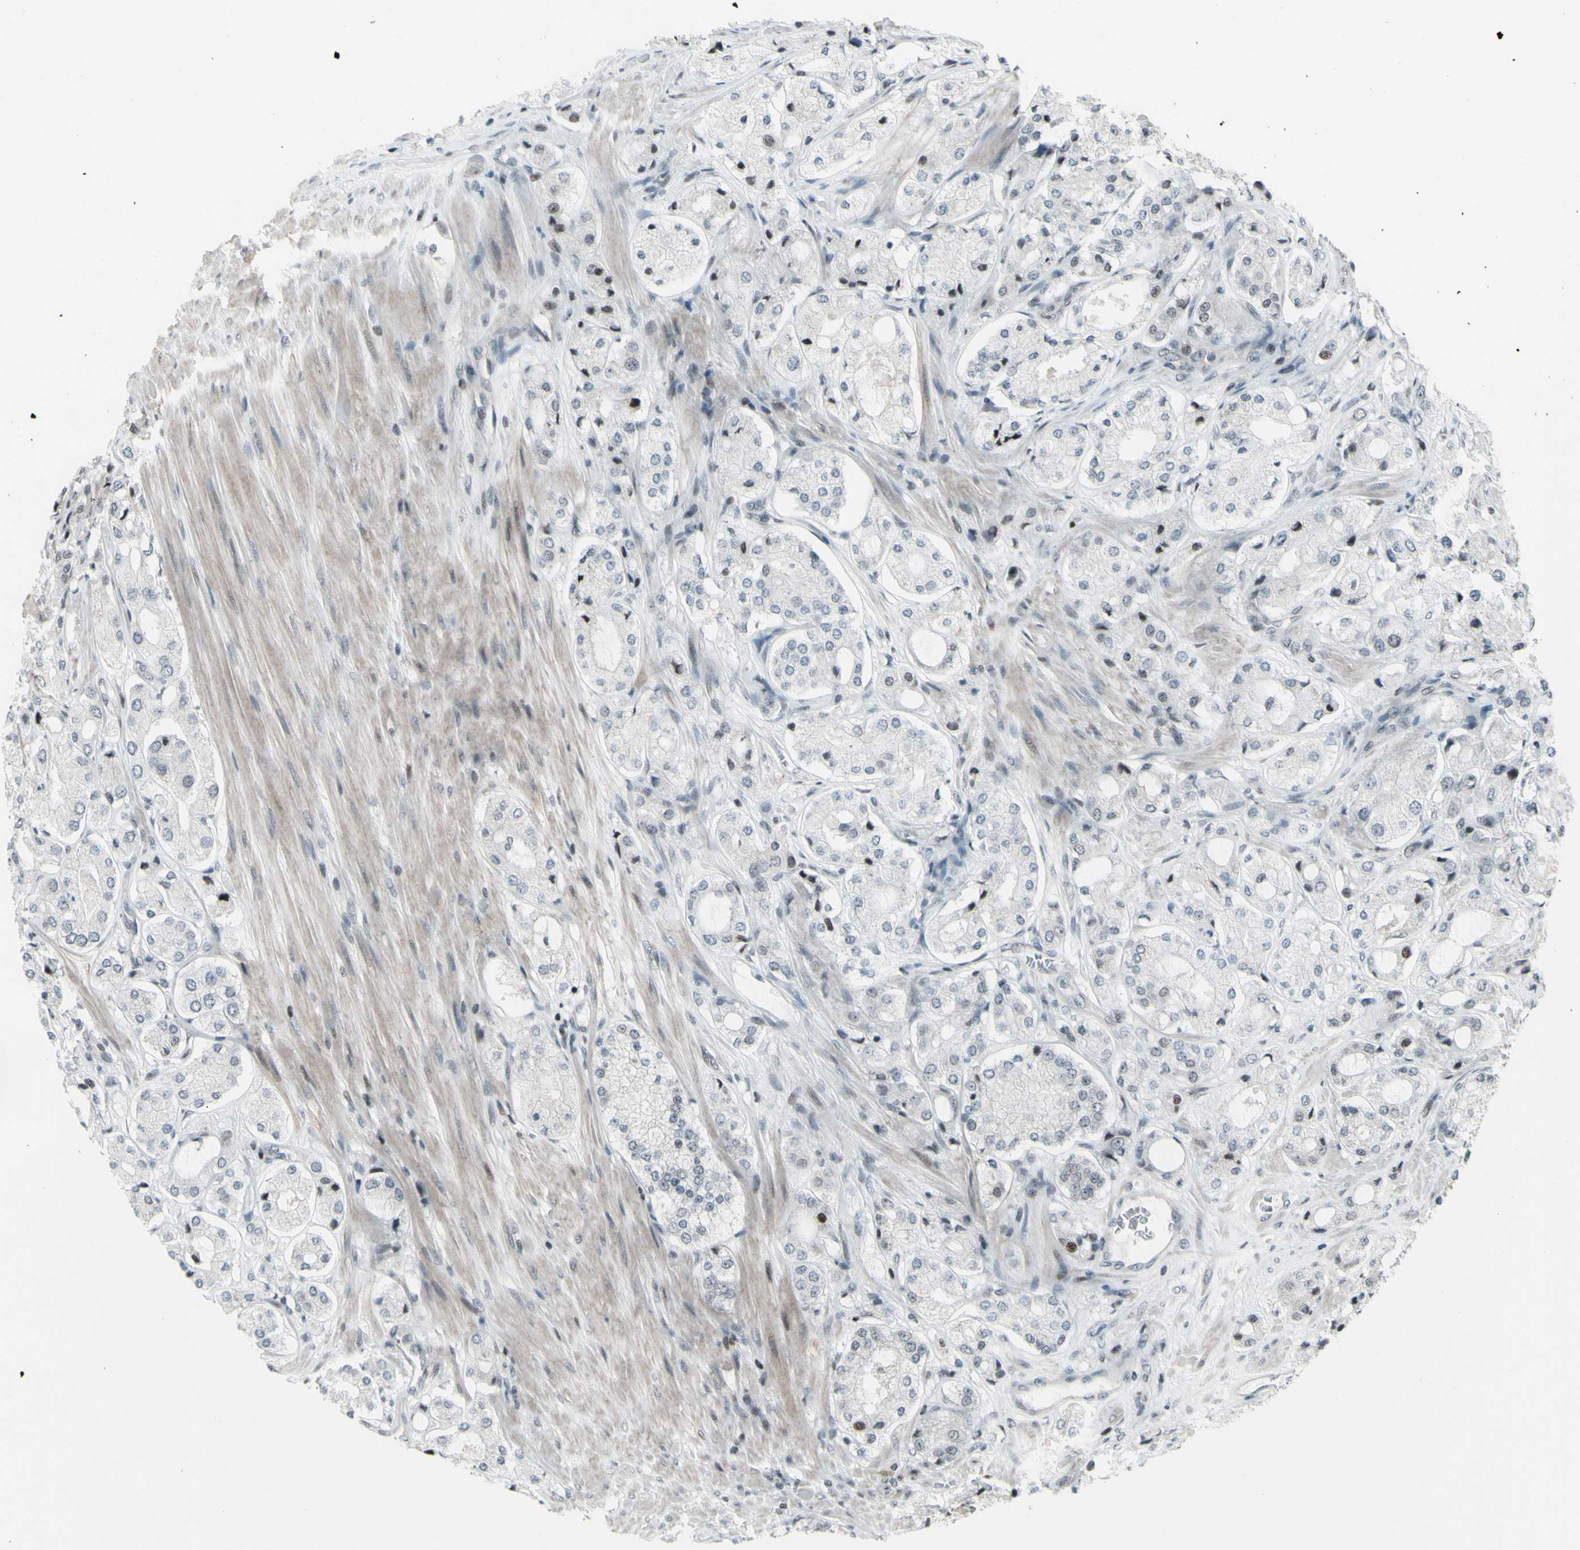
{"staining": {"intensity": "moderate", "quantity": "<25%", "location": "nuclear"}, "tissue": "prostate cancer", "cell_type": "Tumor cells", "image_type": "cancer", "snomed": [{"axis": "morphology", "description": "Adenocarcinoma, High grade"}, {"axis": "topography", "description": "Prostate"}], "caption": "Tumor cells reveal low levels of moderate nuclear expression in about <25% of cells in prostate cancer (adenocarcinoma (high-grade)).", "gene": "SUPT6H", "patient": {"sex": "male", "age": 65}}